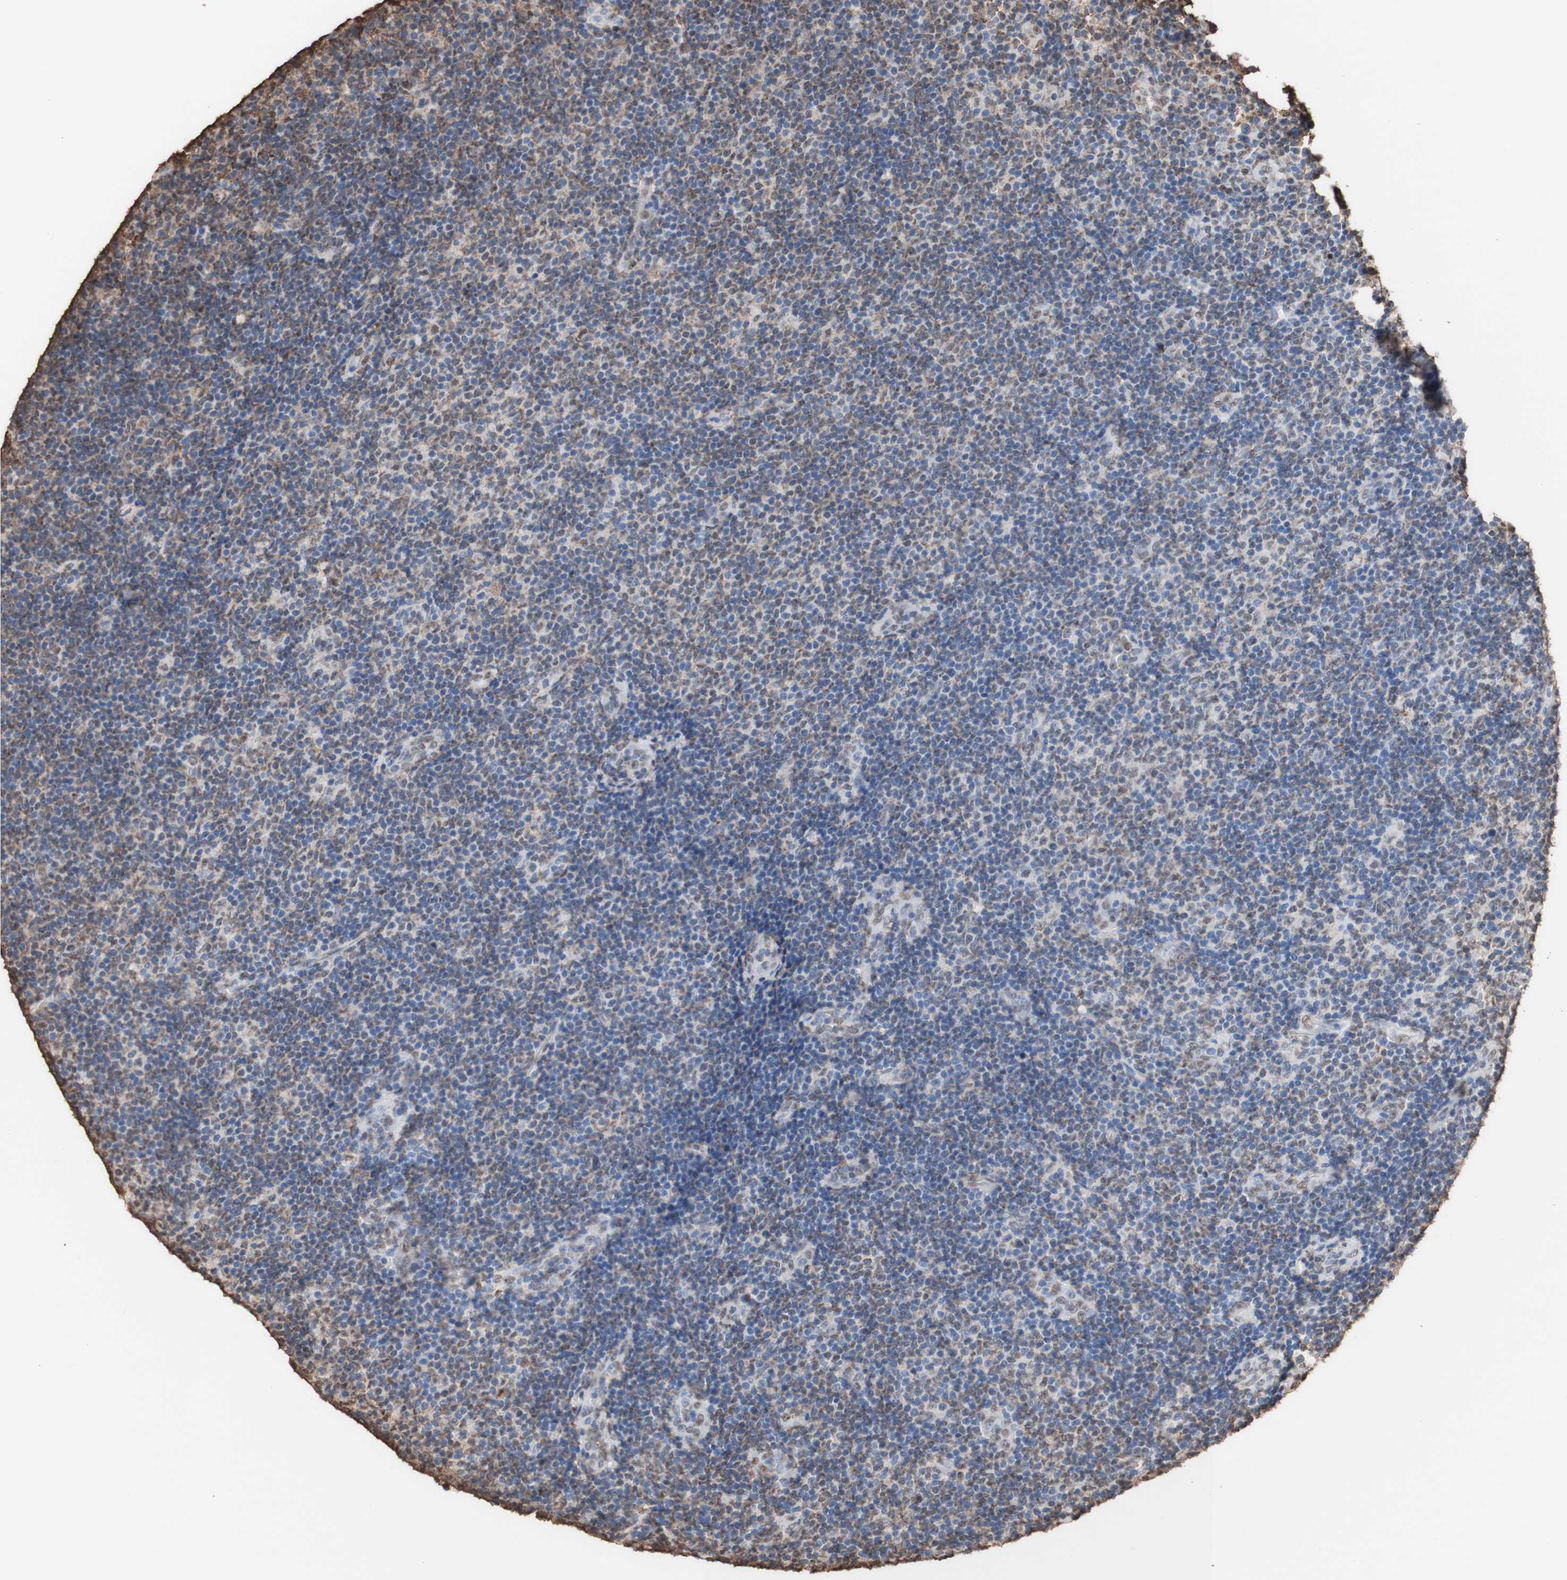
{"staining": {"intensity": "moderate", "quantity": "25%-75%", "location": "cytoplasmic/membranous,nuclear"}, "tissue": "lymphoma", "cell_type": "Tumor cells", "image_type": "cancer", "snomed": [{"axis": "morphology", "description": "Malignant lymphoma, non-Hodgkin's type, Low grade"}, {"axis": "topography", "description": "Lymph node"}], "caption": "Immunohistochemistry histopathology image of lymphoma stained for a protein (brown), which shows medium levels of moderate cytoplasmic/membranous and nuclear staining in approximately 25%-75% of tumor cells.", "gene": "PIDD1", "patient": {"sex": "male", "age": 83}}